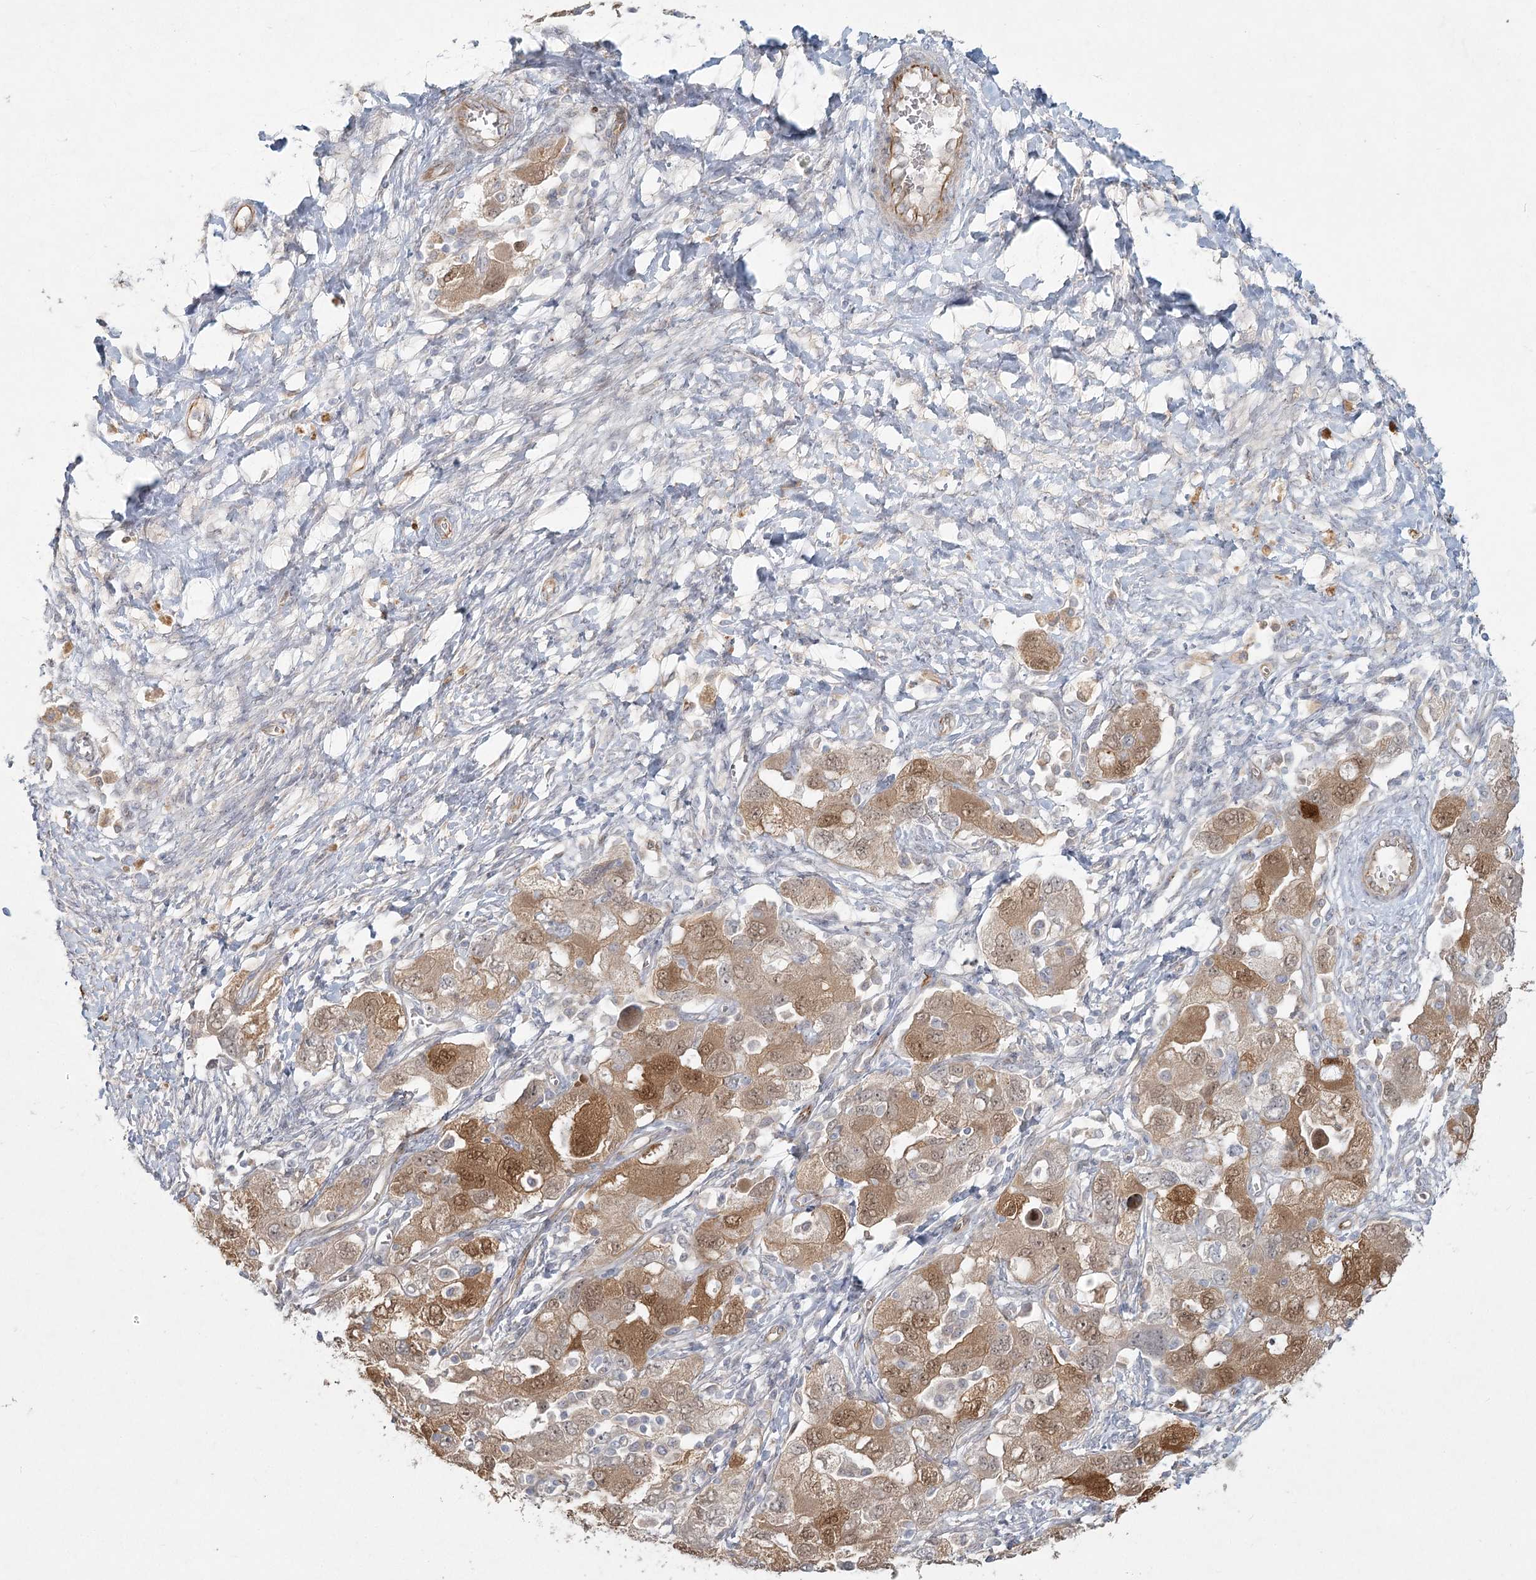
{"staining": {"intensity": "moderate", "quantity": ">75%", "location": "cytoplasmic/membranous,nuclear"}, "tissue": "ovarian cancer", "cell_type": "Tumor cells", "image_type": "cancer", "snomed": [{"axis": "morphology", "description": "Carcinoma, NOS"}, {"axis": "morphology", "description": "Cystadenocarcinoma, serous, NOS"}, {"axis": "topography", "description": "Ovary"}], "caption": "About >75% of tumor cells in ovarian serous cystadenocarcinoma show moderate cytoplasmic/membranous and nuclear protein positivity as visualized by brown immunohistochemical staining.", "gene": "LRP2BP", "patient": {"sex": "female", "age": 69}}